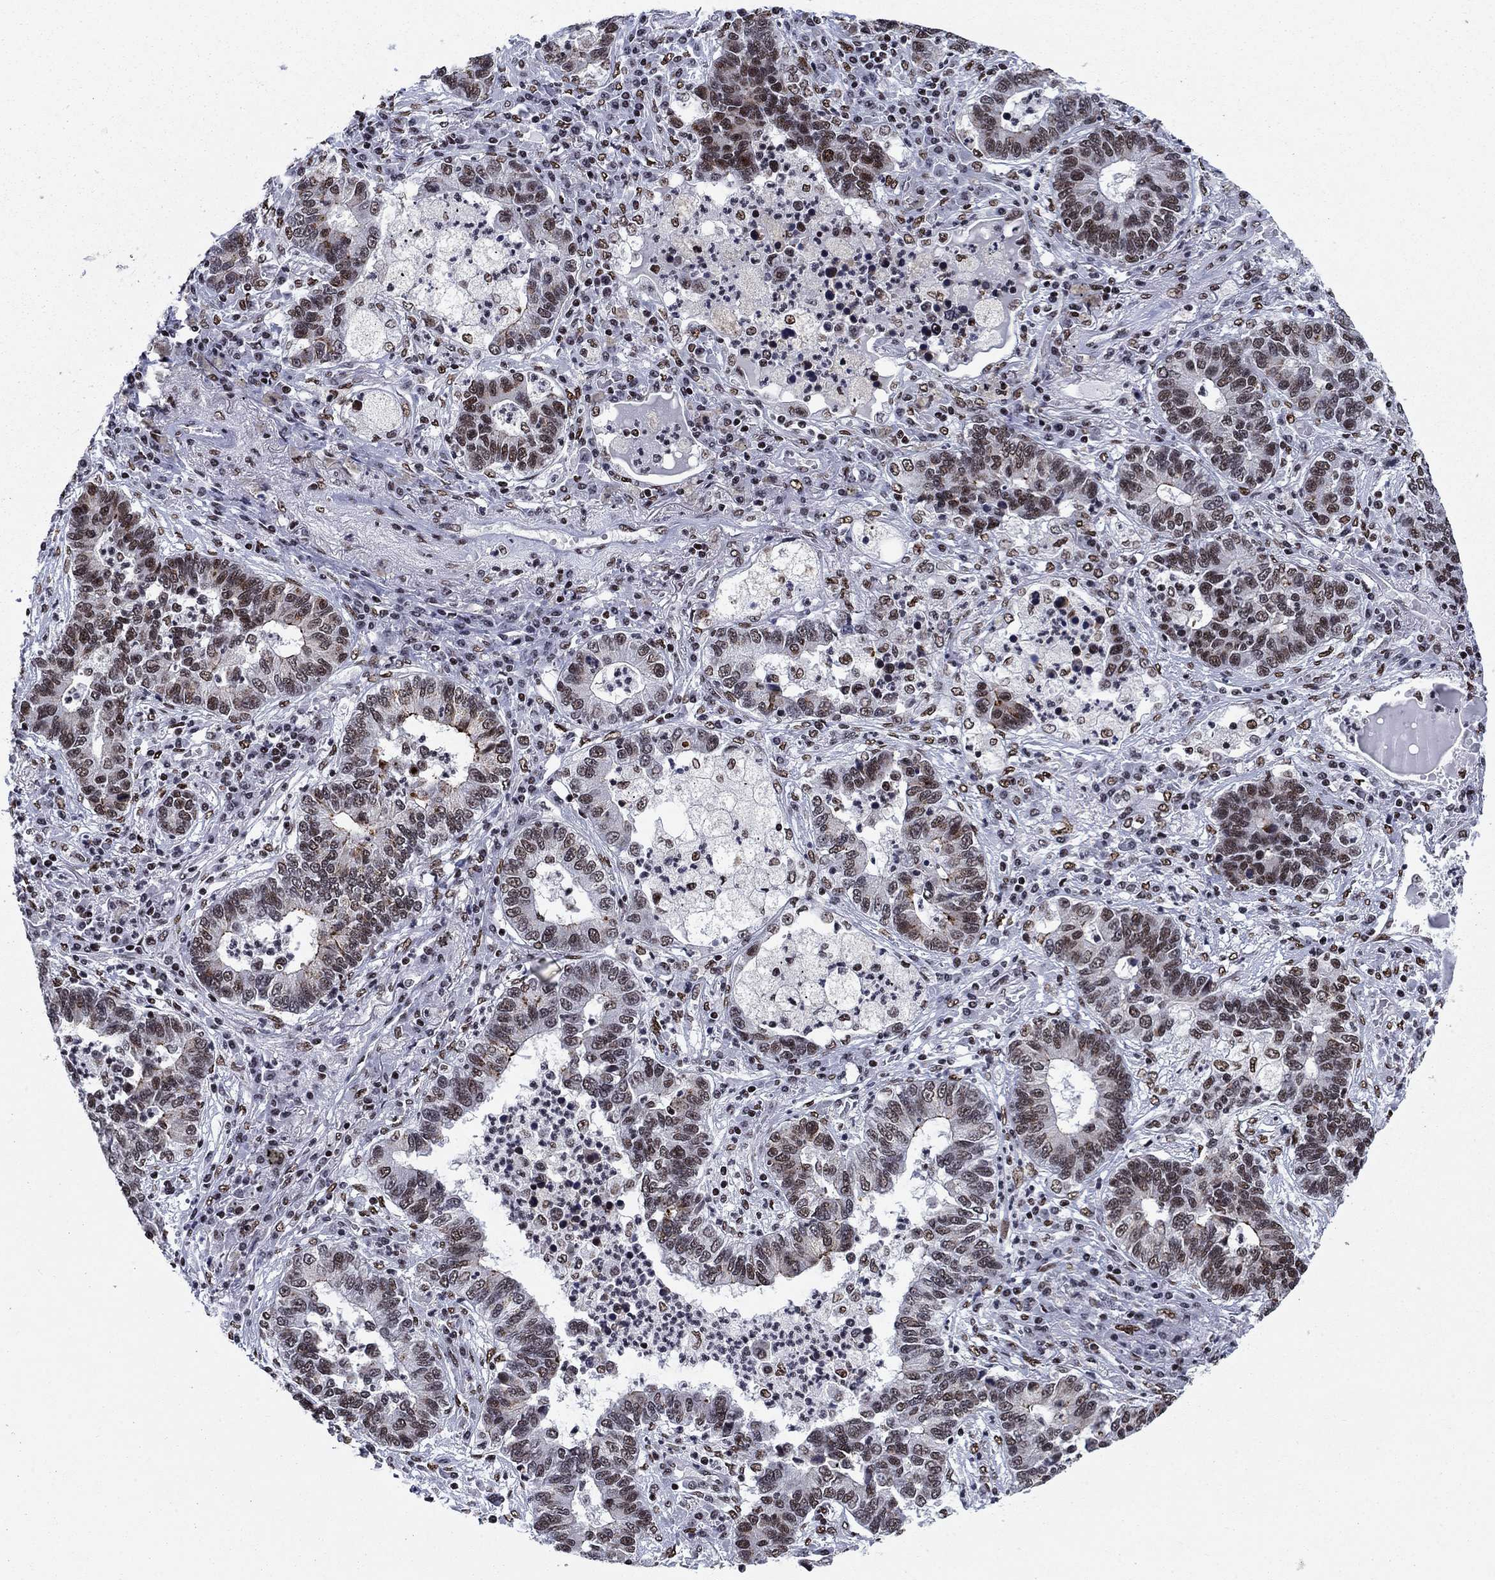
{"staining": {"intensity": "moderate", "quantity": "<25%", "location": "nuclear"}, "tissue": "lung cancer", "cell_type": "Tumor cells", "image_type": "cancer", "snomed": [{"axis": "morphology", "description": "Adenocarcinoma, NOS"}, {"axis": "topography", "description": "Lung"}], "caption": "Human lung adenocarcinoma stained with a brown dye demonstrates moderate nuclear positive positivity in approximately <25% of tumor cells.", "gene": "RPRD1B", "patient": {"sex": "female", "age": 57}}